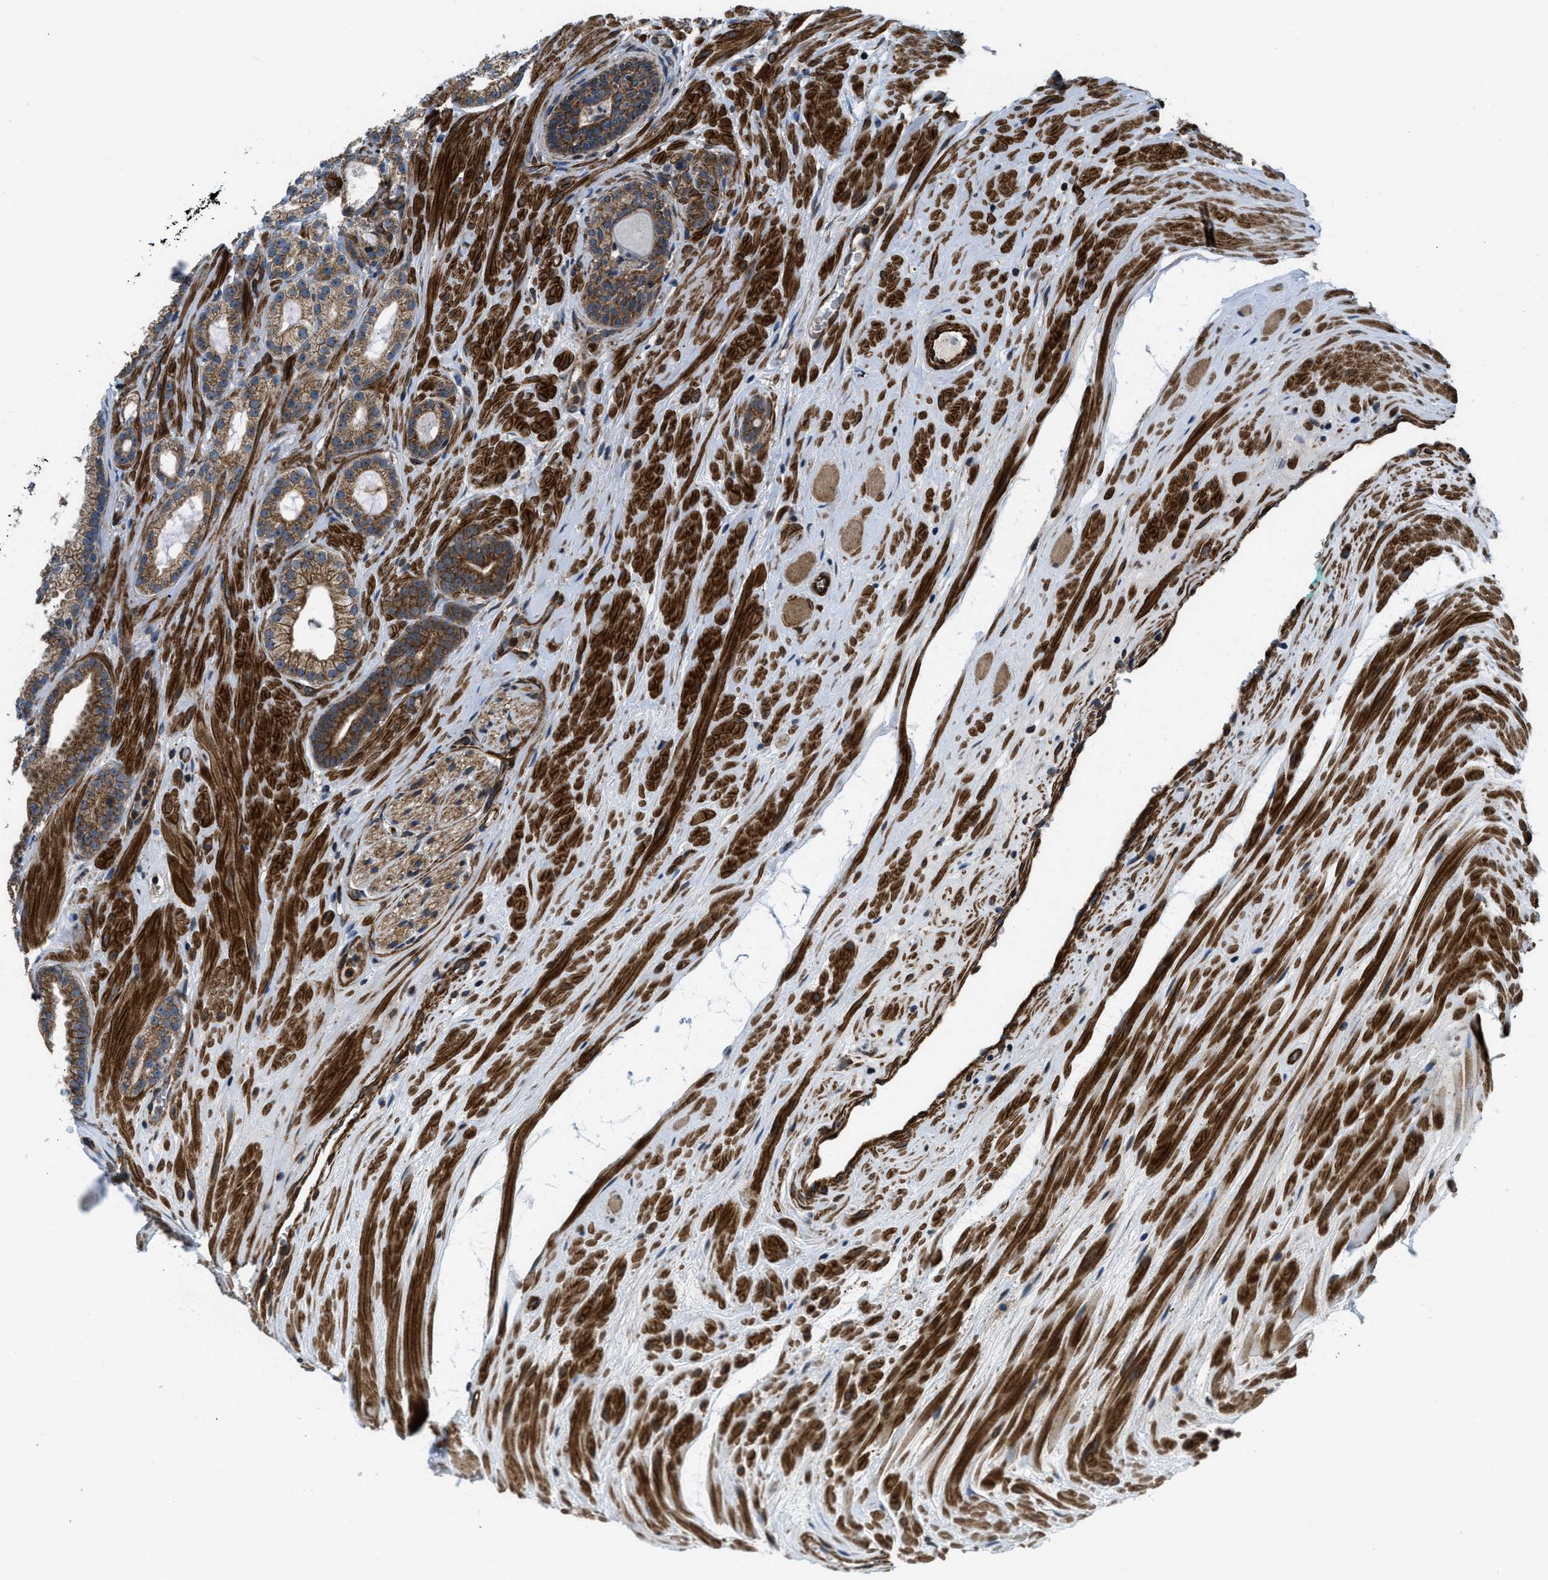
{"staining": {"intensity": "strong", "quantity": ">75%", "location": "cytoplasmic/membranous"}, "tissue": "prostate cancer", "cell_type": "Tumor cells", "image_type": "cancer", "snomed": [{"axis": "morphology", "description": "Adenocarcinoma, High grade"}, {"axis": "topography", "description": "Prostate"}], "caption": "Brown immunohistochemical staining in prostate adenocarcinoma (high-grade) shows strong cytoplasmic/membranous staining in about >75% of tumor cells.", "gene": "GSDME", "patient": {"sex": "male", "age": 60}}